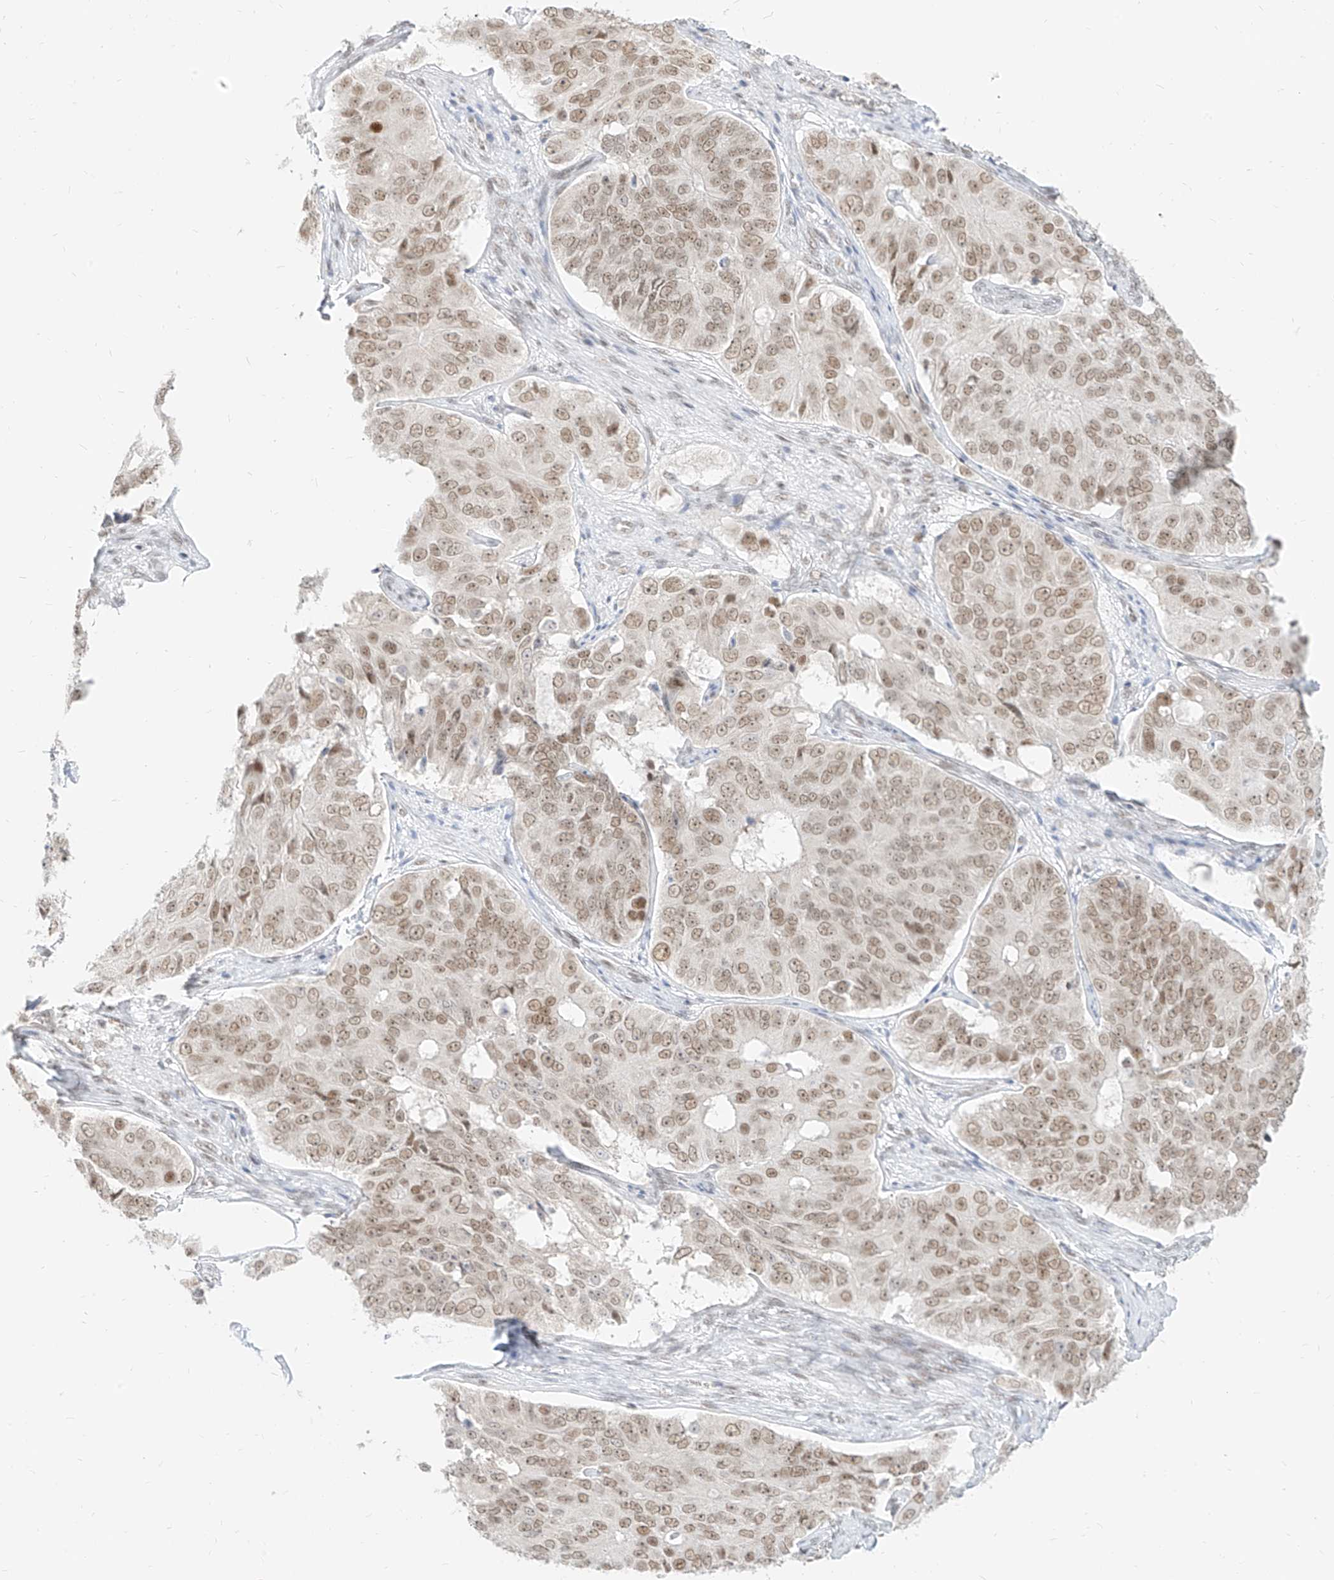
{"staining": {"intensity": "moderate", "quantity": ">75%", "location": "nuclear"}, "tissue": "ovarian cancer", "cell_type": "Tumor cells", "image_type": "cancer", "snomed": [{"axis": "morphology", "description": "Carcinoma, endometroid"}, {"axis": "topography", "description": "Ovary"}], "caption": "About >75% of tumor cells in ovarian endometroid carcinoma demonstrate moderate nuclear protein expression as visualized by brown immunohistochemical staining.", "gene": "SUPT5H", "patient": {"sex": "female", "age": 51}}